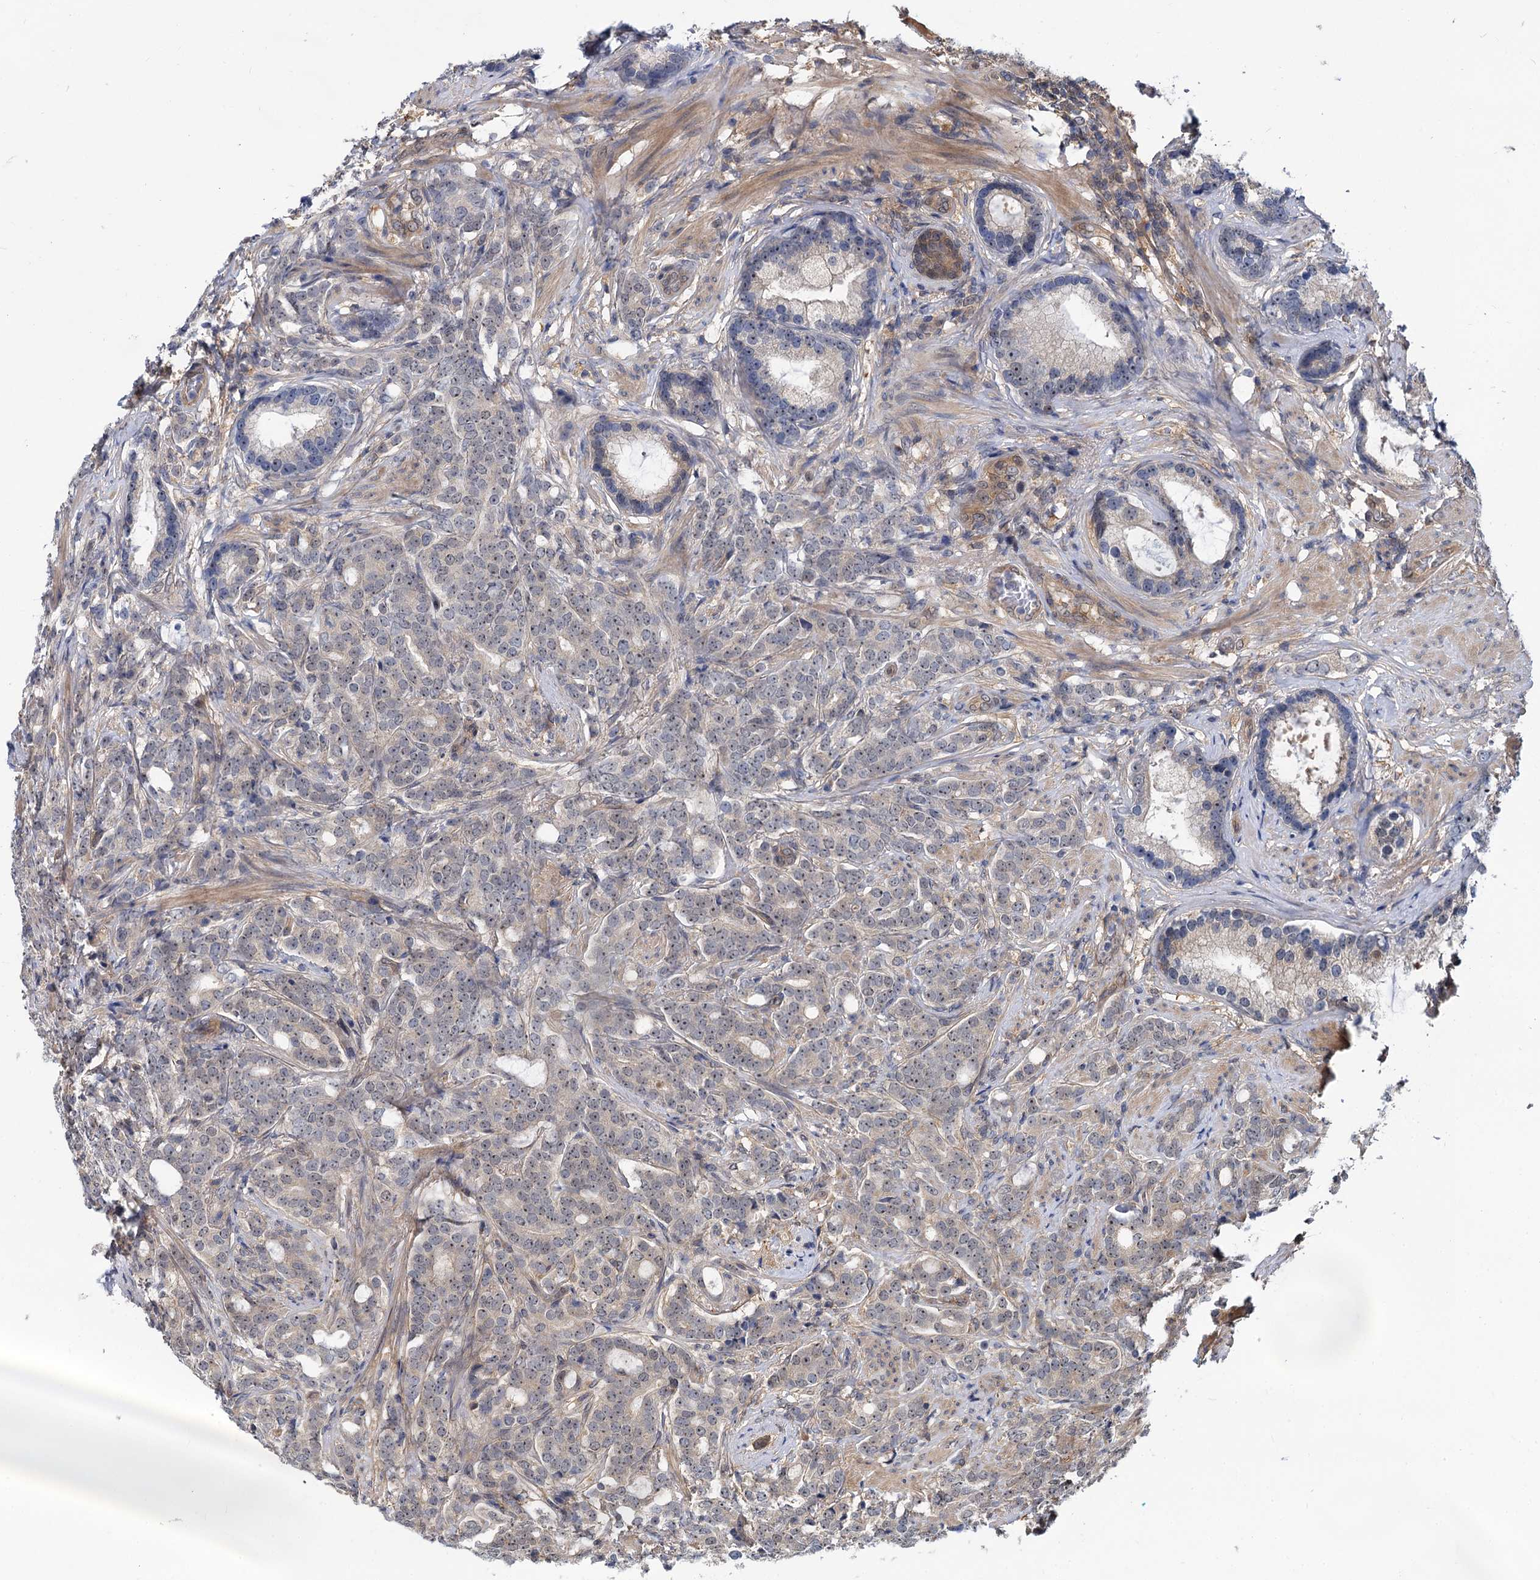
{"staining": {"intensity": "weak", "quantity": "25%-75%", "location": "cytoplasmic/membranous,nuclear"}, "tissue": "prostate cancer", "cell_type": "Tumor cells", "image_type": "cancer", "snomed": [{"axis": "morphology", "description": "Adenocarcinoma, Low grade"}, {"axis": "topography", "description": "Prostate"}], "caption": "Human prostate cancer (adenocarcinoma (low-grade)) stained for a protein (brown) exhibits weak cytoplasmic/membranous and nuclear positive expression in approximately 25%-75% of tumor cells.", "gene": "SNX15", "patient": {"sex": "male", "age": 71}}